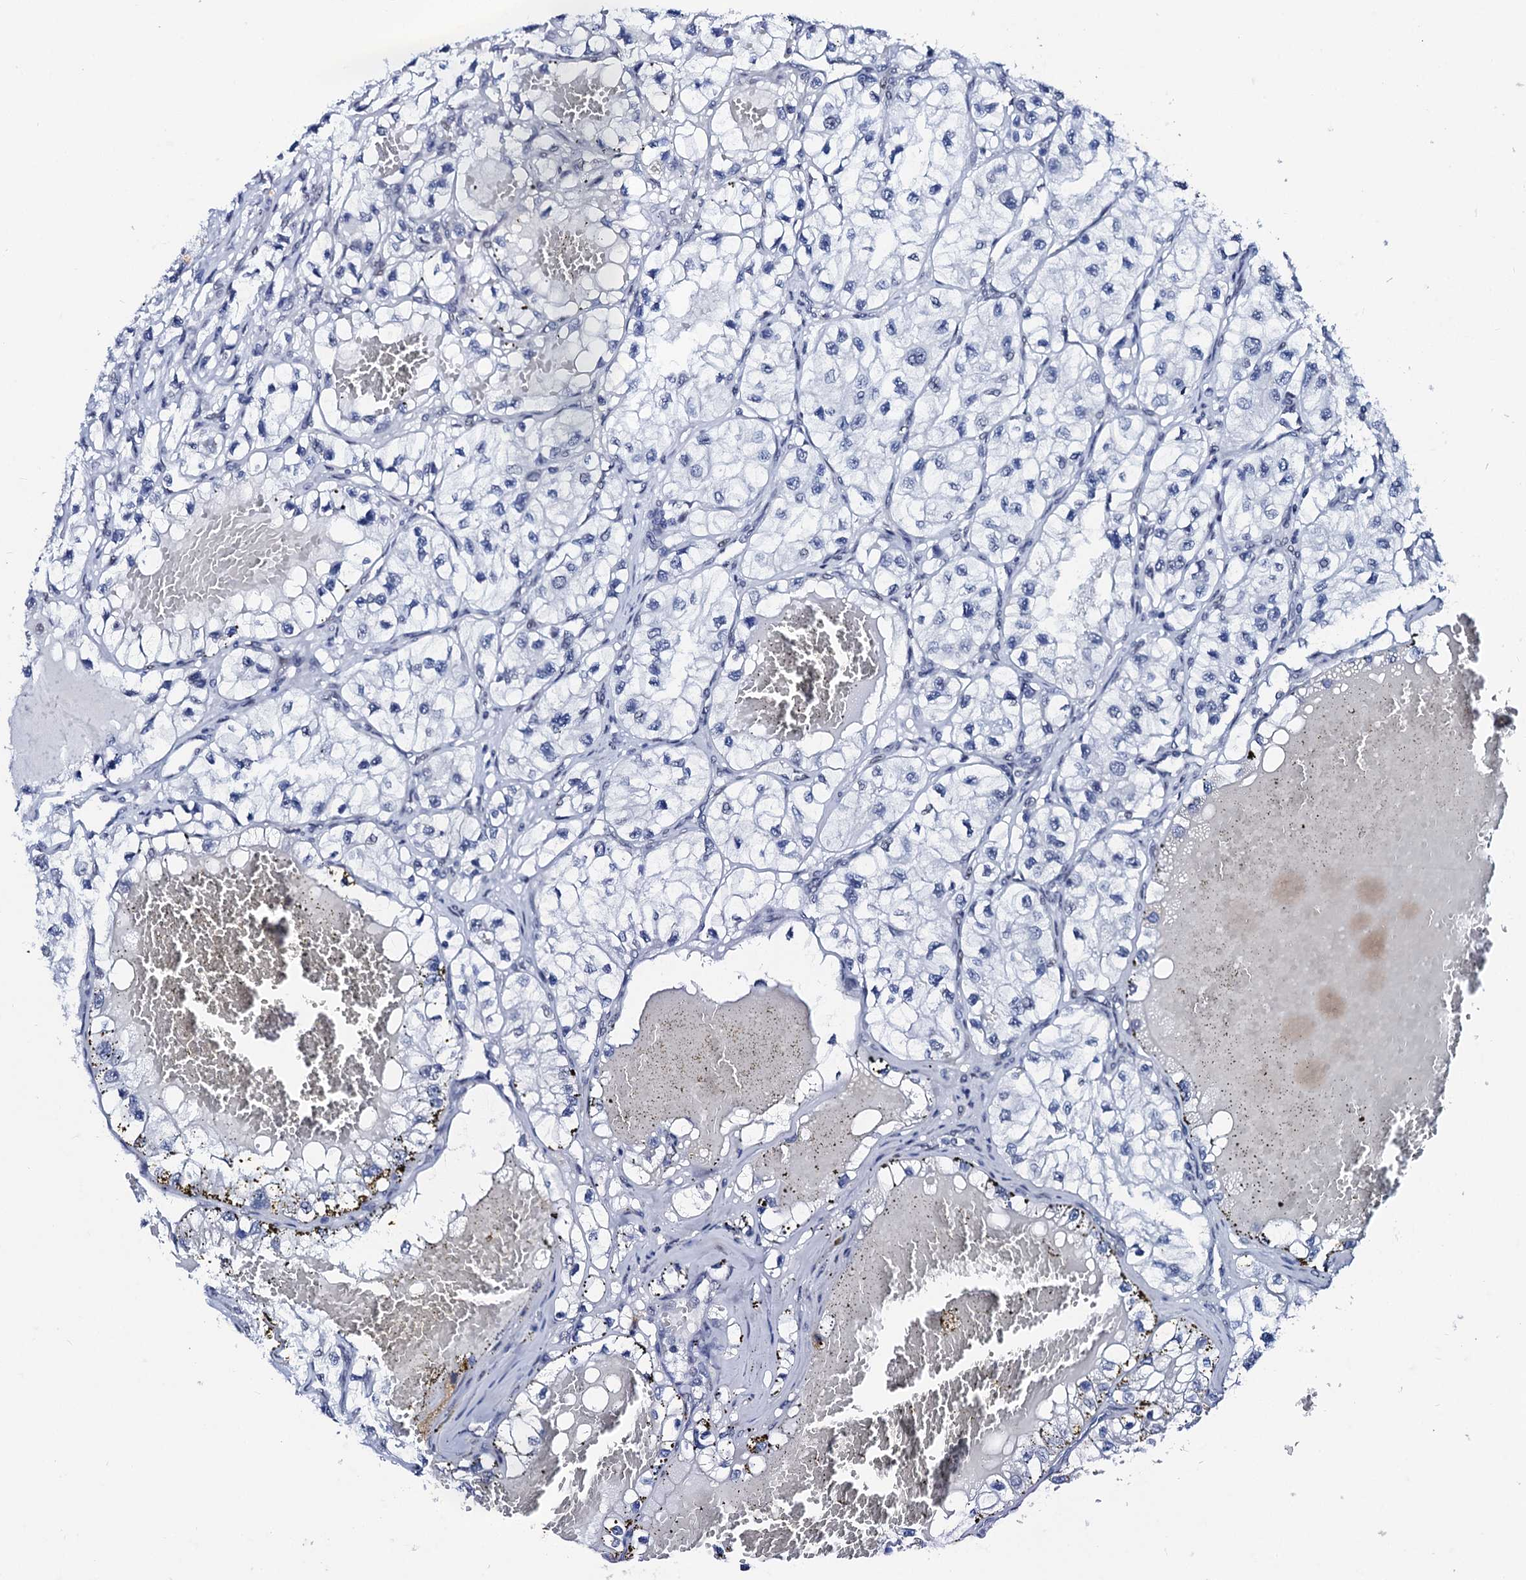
{"staining": {"intensity": "negative", "quantity": "none", "location": "none"}, "tissue": "renal cancer", "cell_type": "Tumor cells", "image_type": "cancer", "snomed": [{"axis": "morphology", "description": "Adenocarcinoma, NOS"}, {"axis": "topography", "description": "Kidney"}], "caption": "Histopathology image shows no significant protein positivity in tumor cells of renal adenocarcinoma. The staining was performed using DAB (3,3'-diaminobenzidine) to visualize the protein expression in brown, while the nuclei were stained in blue with hematoxylin (Magnification: 20x).", "gene": "SPATA19", "patient": {"sex": "female", "age": 57}}